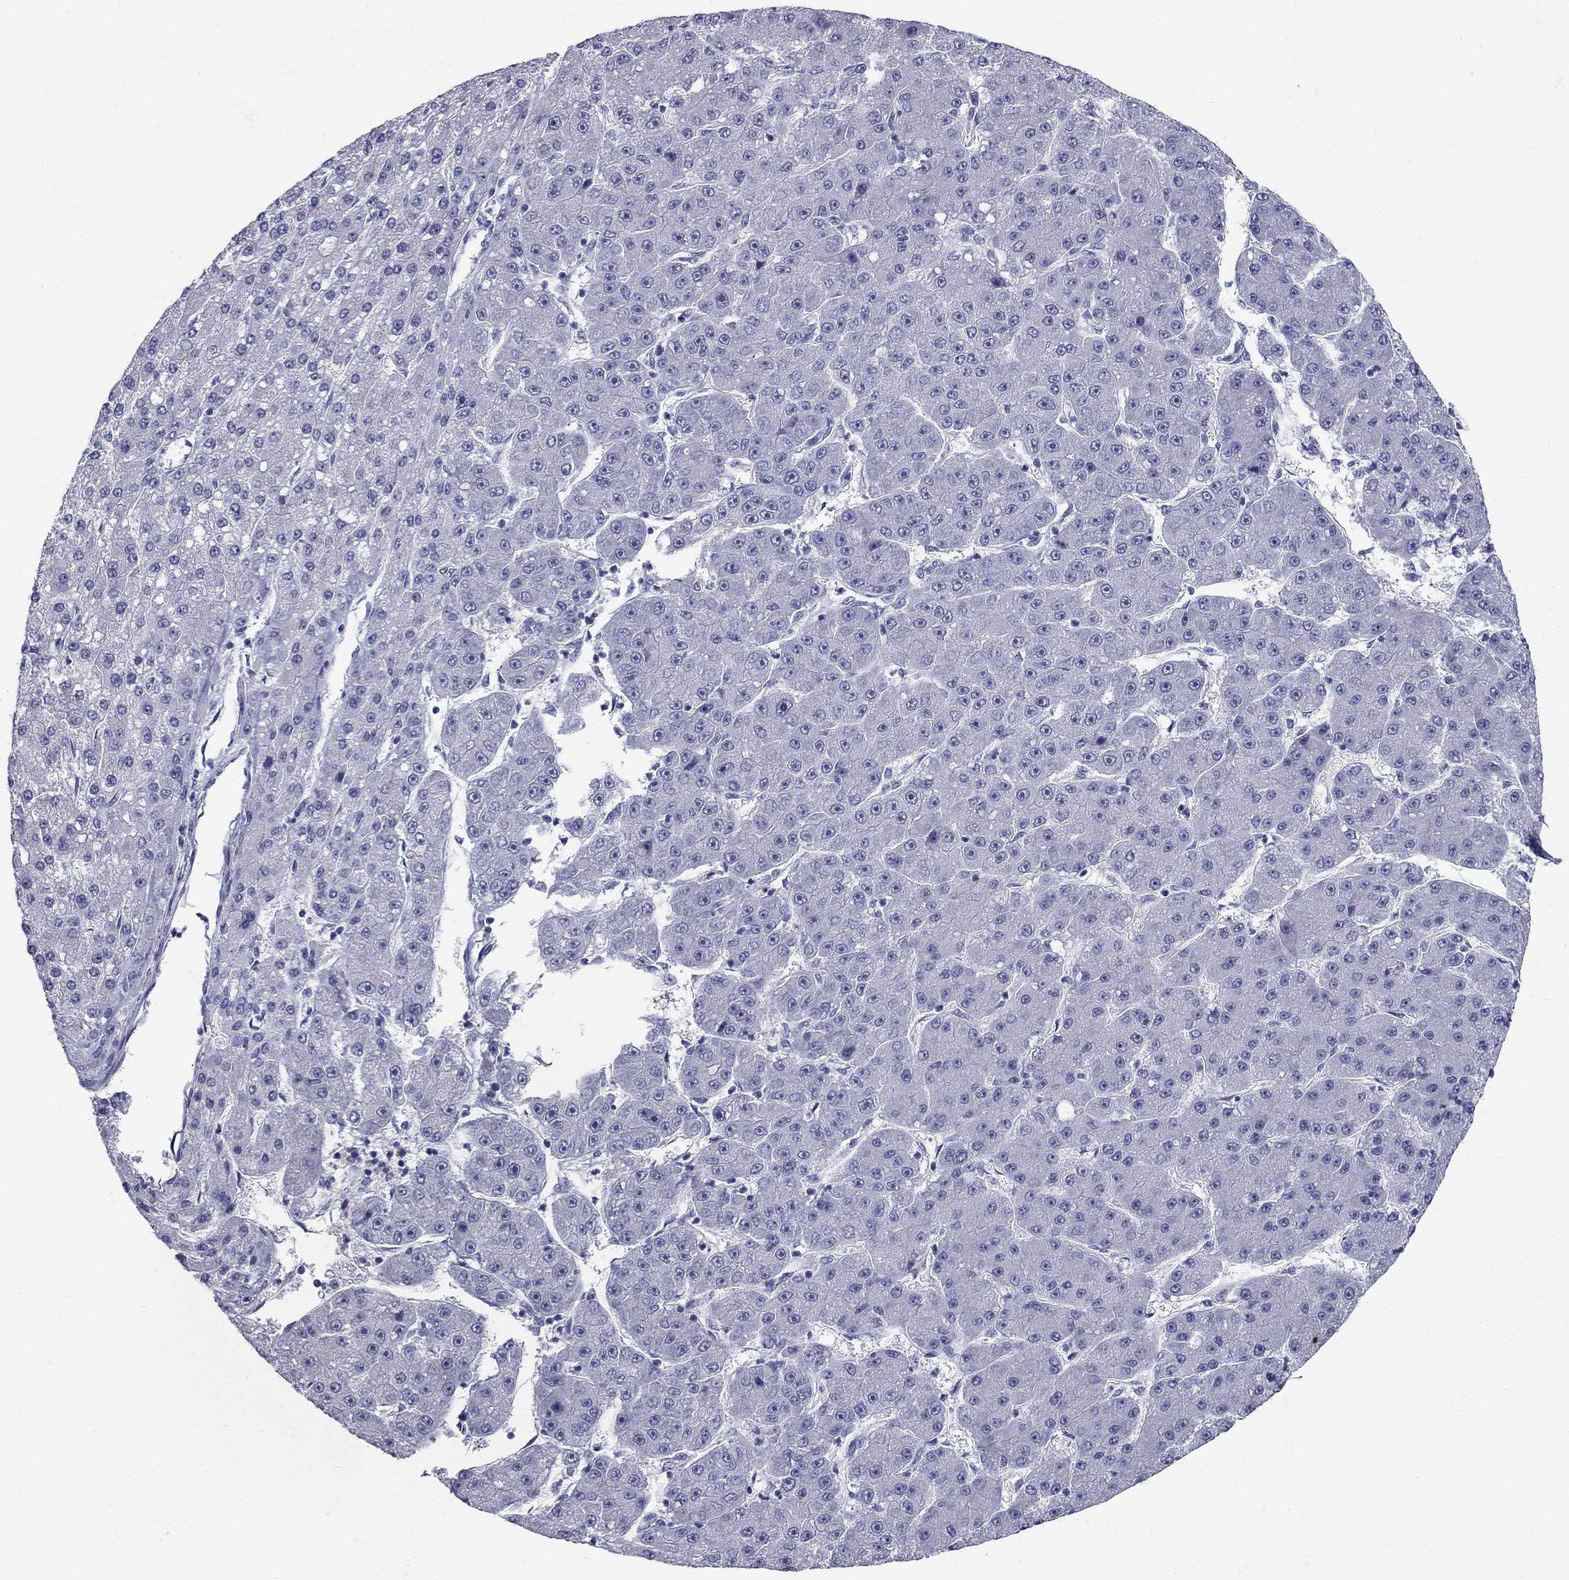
{"staining": {"intensity": "negative", "quantity": "none", "location": "none"}, "tissue": "liver cancer", "cell_type": "Tumor cells", "image_type": "cancer", "snomed": [{"axis": "morphology", "description": "Carcinoma, Hepatocellular, NOS"}, {"axis": "topography", "description": "Liver"}], "caption": "This is an immunohistochemistry image of human liver hepatocellular carcinoma. There is no expression in tumor cells.", "gene": "TP53TG5", "patient": {"sex": "male", "age": 67}}